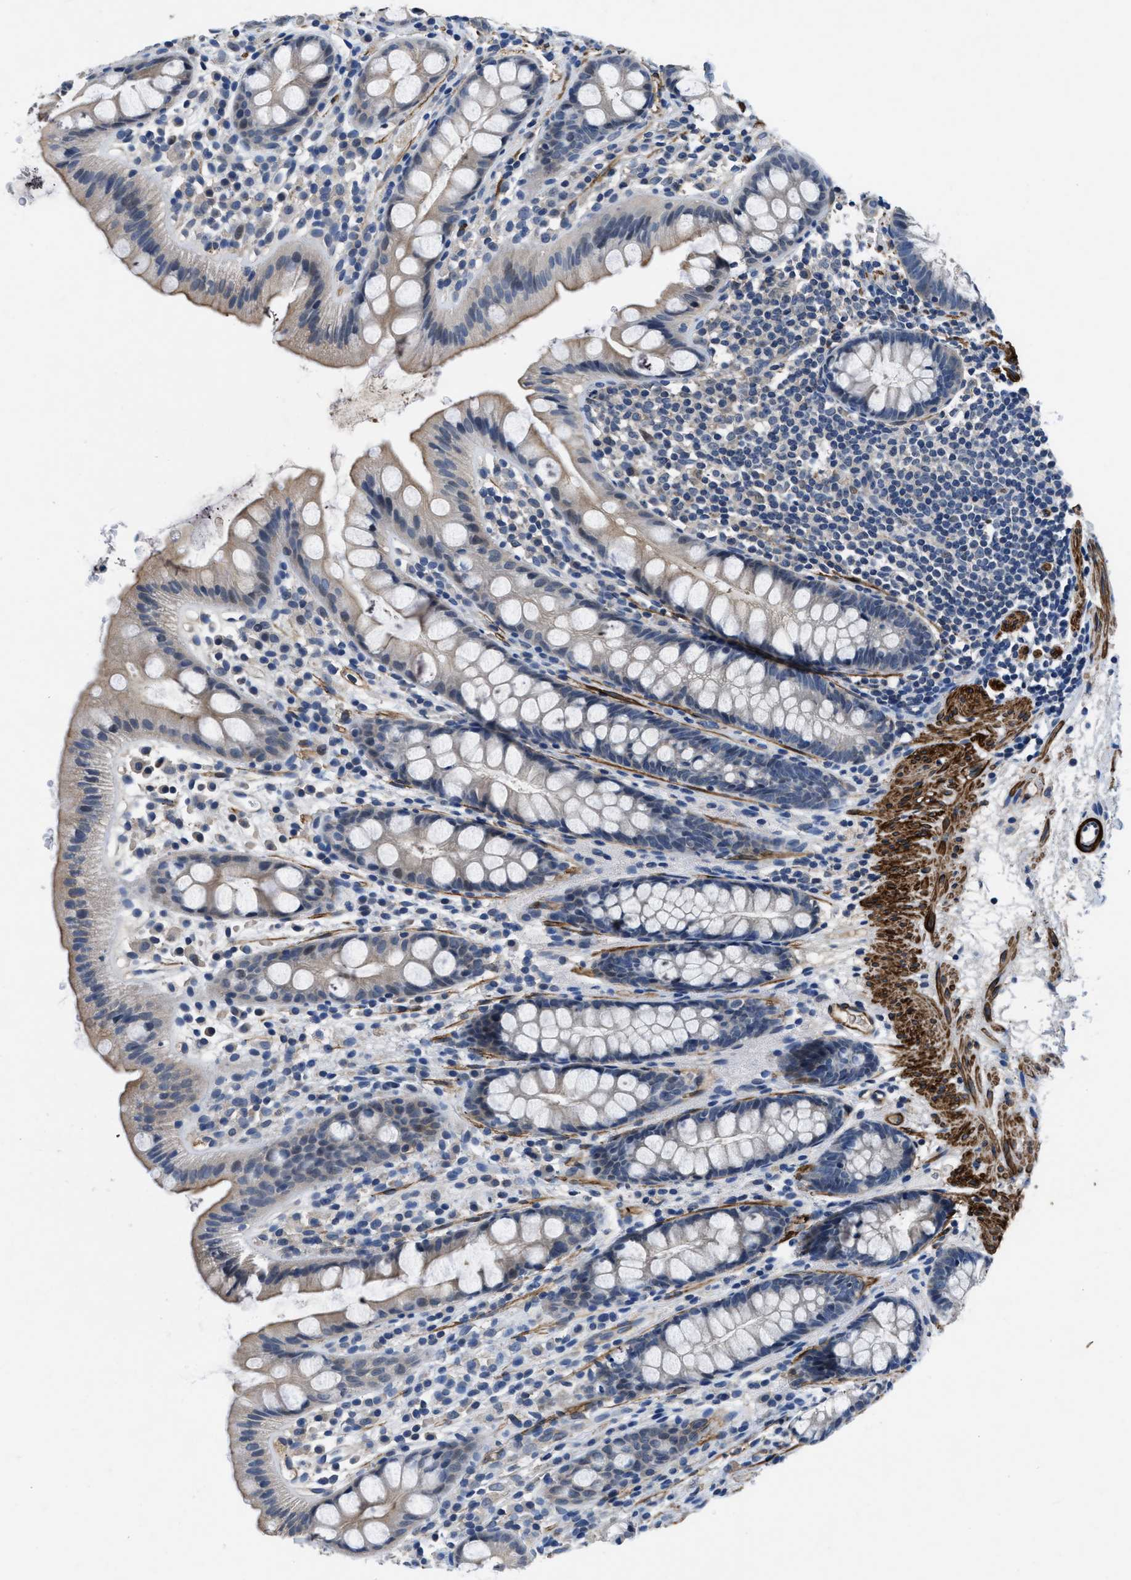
{"staining": {"intensity": "weak", "quantity": "25%-75%", "location": "cytoplasmic/membranous"}, "tissue": "rectum", "cell_type": "Glandular cells", "image_type": "normal", "snomed": [{"axis": "morphology", "description": "Normal tissue, NOS"}, {"axis": "topography", "description": "Rectum"}], "caption": "A high-resolution image shows IHC staining of unremarkable rectum, which displays weak cytoplasmic/membranous positivity in approximately 25%-75% of glandular cells. (DAB (3,3'-diaminobenzidine) IHC with brightfield microscopy, high magnification).", "gene": "LANCL2", "patient": {"sex": "female", "age": 65}}